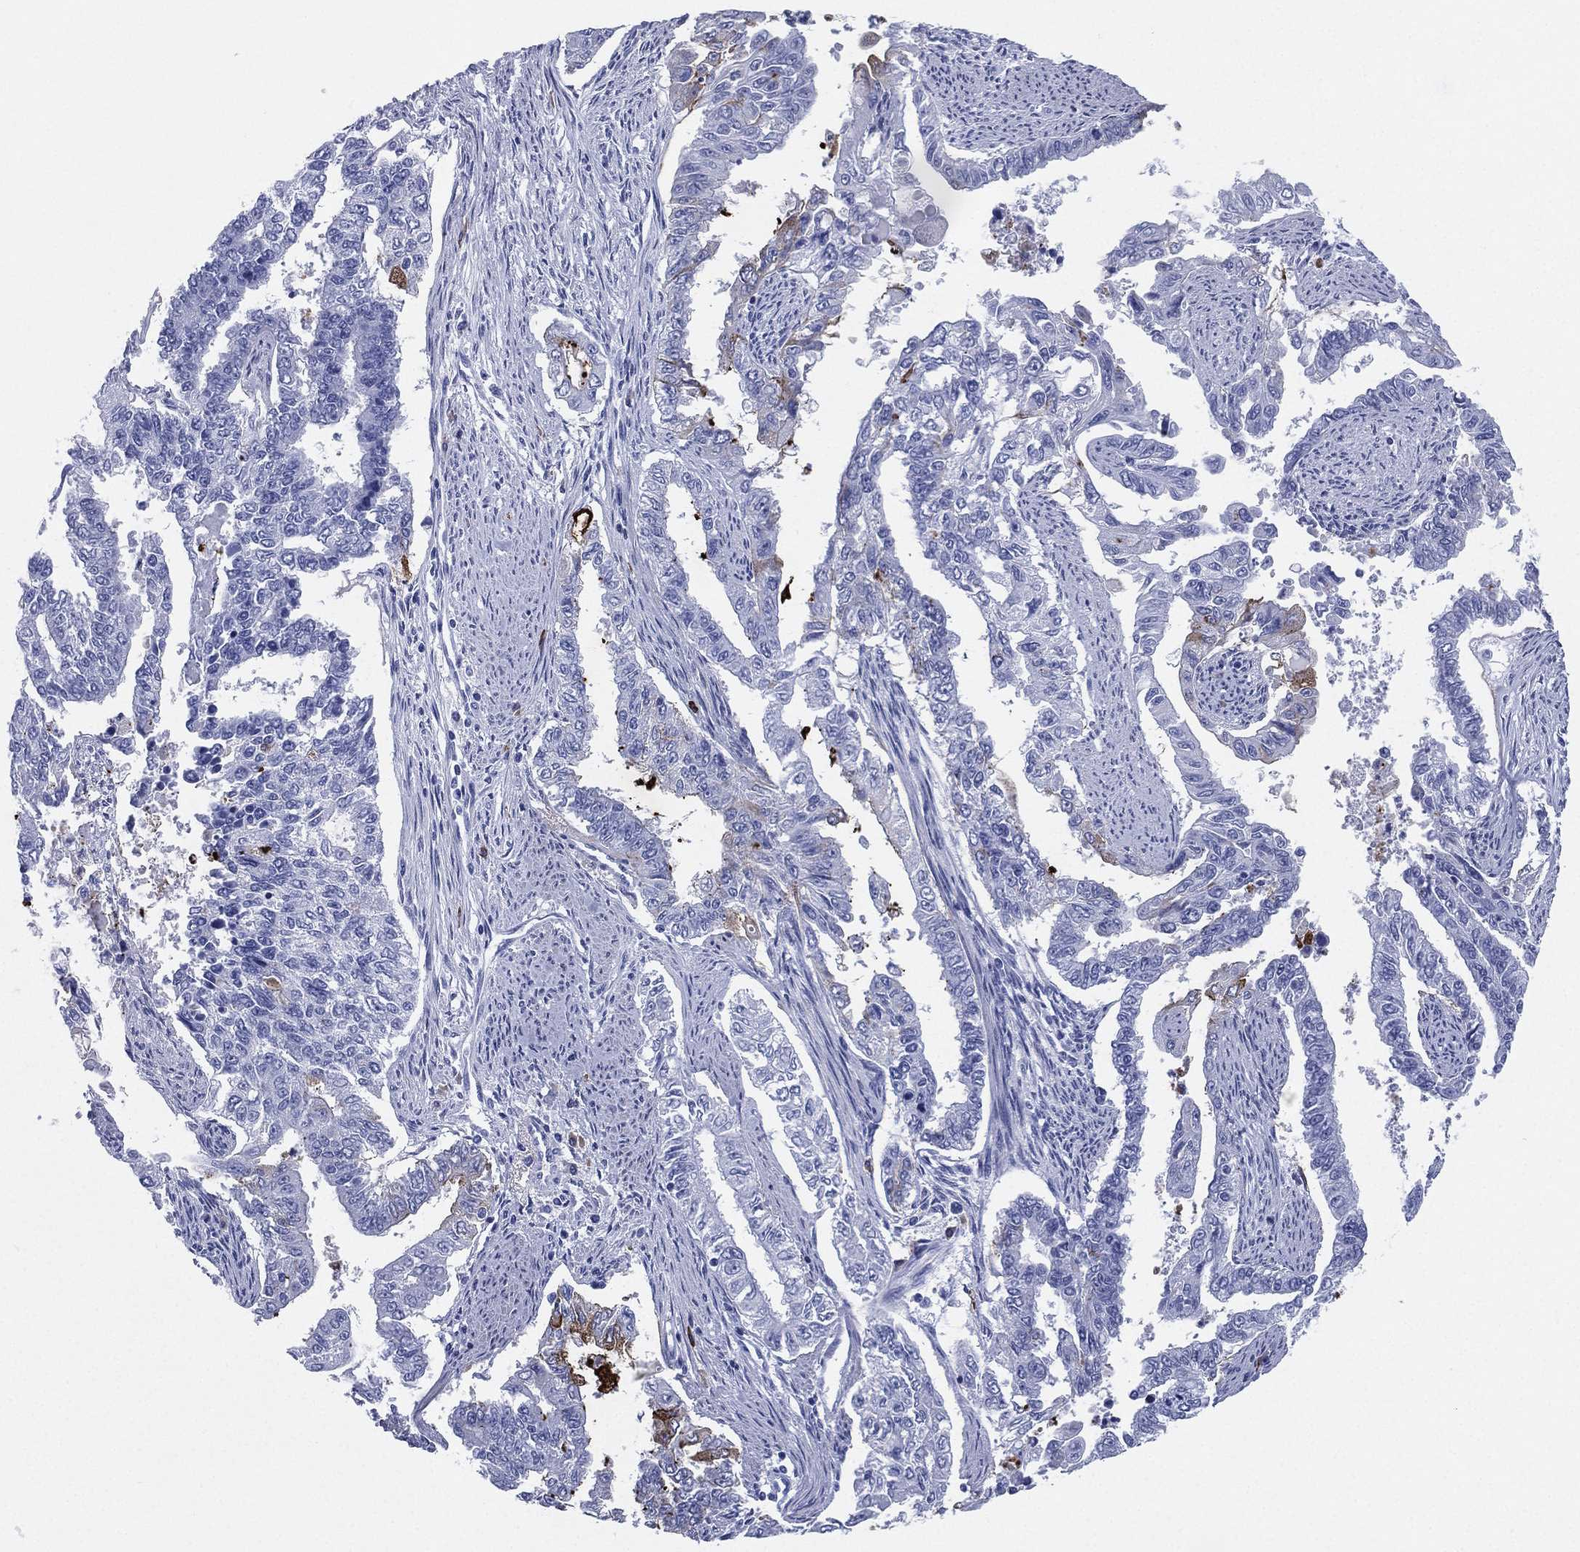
{"staining": {"intensity": "moderate", "quantity": "<25%", "location": "cytoplasmic/membranous"}, "tissue": "endometrial cancer", "cell_type": "Tumor cells", "image_type": "cancer", "snomed": [{"axis": "morphology", "description": "Adenocarcinoma, NOS"}, {"axis": "topography", "description": "Uterus"}], "caption": "Tumor cells show low levels of moderate cytoplasmic/membranous staining in about <25% of cells in human endometrial adenocarcinoma.", "gene": "CD79A", "patient": {"sex": "female", "age": 59}}